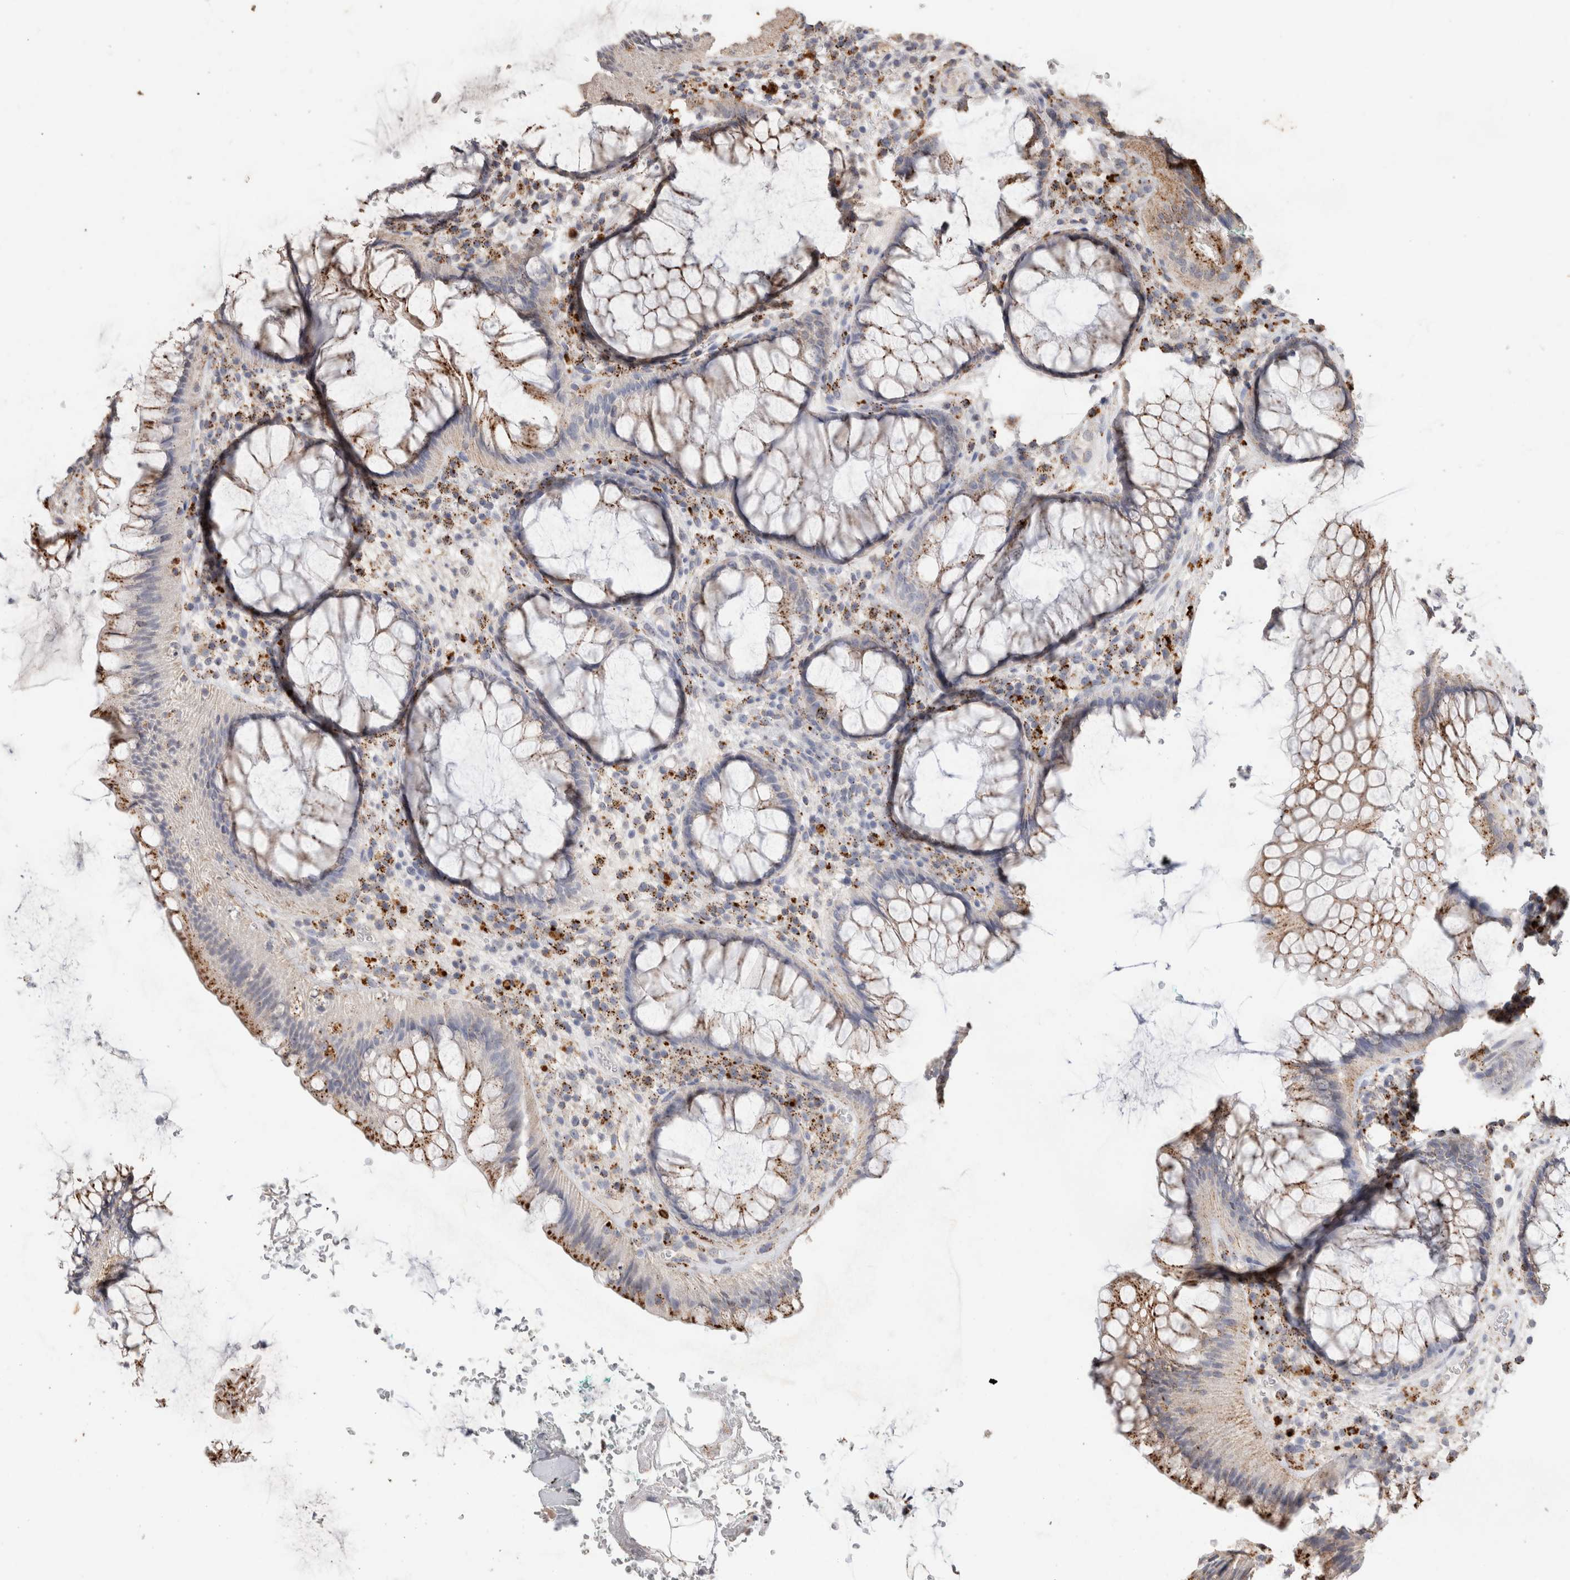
{"staining": {"intensity": "moderate", "quantity": "<25%", "location": "cytoplasmic/membranous"}, "tissue": "rectum", "cell_type": "Glandular cells", "image_type": "normal", "snomed": [{"axis": "morphology", "description": "Normal tissue, NOS"}, {"axis": "topography", "description": "Rectum"}], "caption": "Approximately <25% of glandular cells in benign rectum exhibit moderate cytoplasmic/membranous protein staining as visualized by brown immunohistochemical staining.", "gene": "ARSA", "patient": {"sex": "male", "age": 51}}